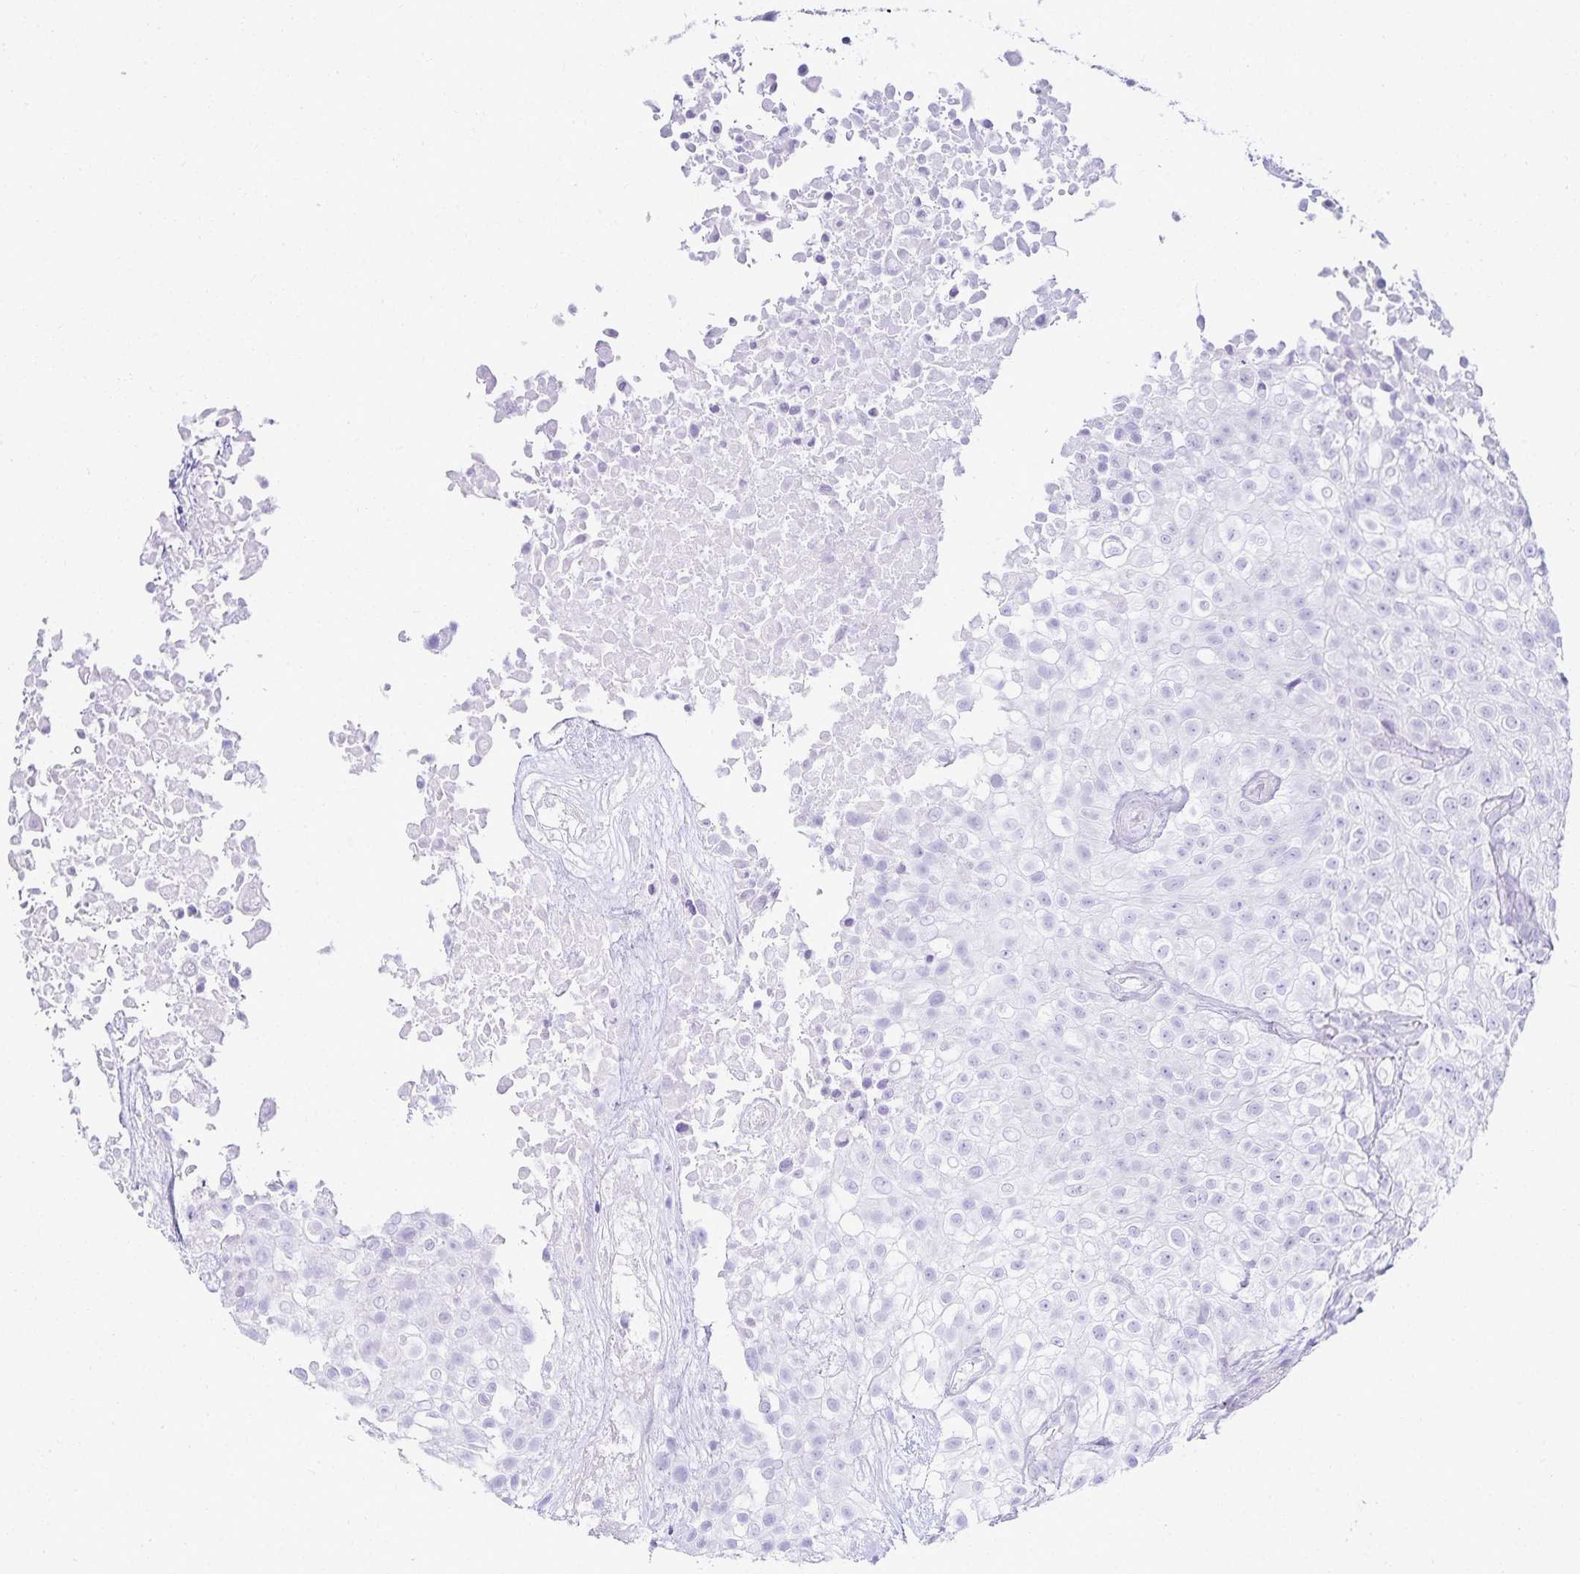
{"staining": {"intensity": "negative", "quantity": "none", "location": "none"}, "tissue": "urothelial cancer", "cell_type": "Tumor cells", "image_type": "cancer", "snomed": [{"axis": "morphology", "description": "Urothelial carcinoma, High grade"}, {"axis": "topography", "description": "Urinary bladder"}], "caption": "An image of human urothelial carcinoma (high-grade) is negative for staining in tumor cells.", "gene": "GP2", "patient": {"sex": "male", "age": 56}}